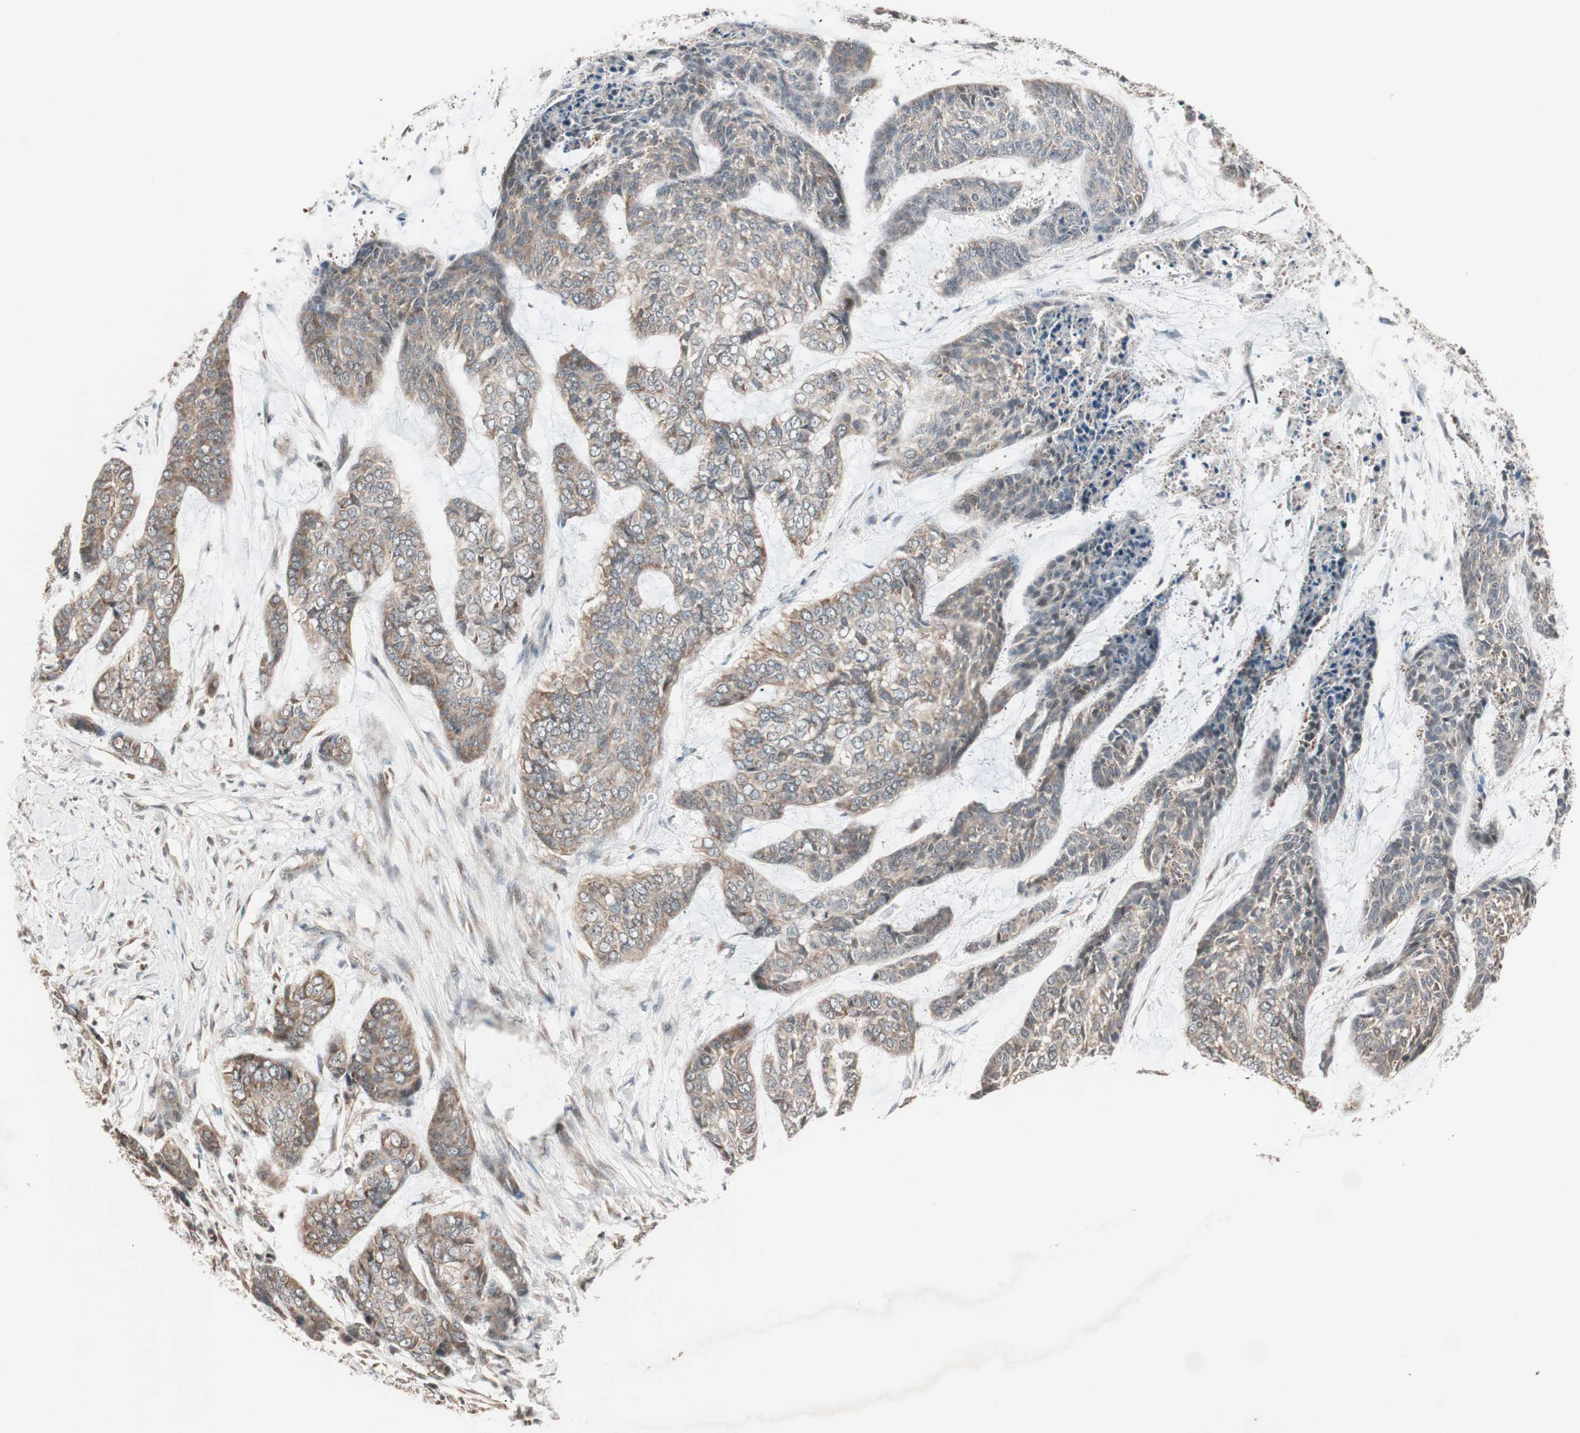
{"staining": {"intensity": "weak", "quantity": ">75%", "location": "cytoplasmic/membranous"}, "tissue": "skin cancer", "cell_type": "Tumor cells", "image_type": "cancer", "snomed": [{"axis": "morphology", "description": "Basal cell carcinoma"}, {"axis": "topography", "description": "Skin"}], "caption": "Weak cytoplasmic/membranous protein expression is appreciated in approximately >75% of tumor cells in skin cancer (basal cell carcinoma).", "gene": "FBXO5", "patient": {"sex": "female", "age": 64}}